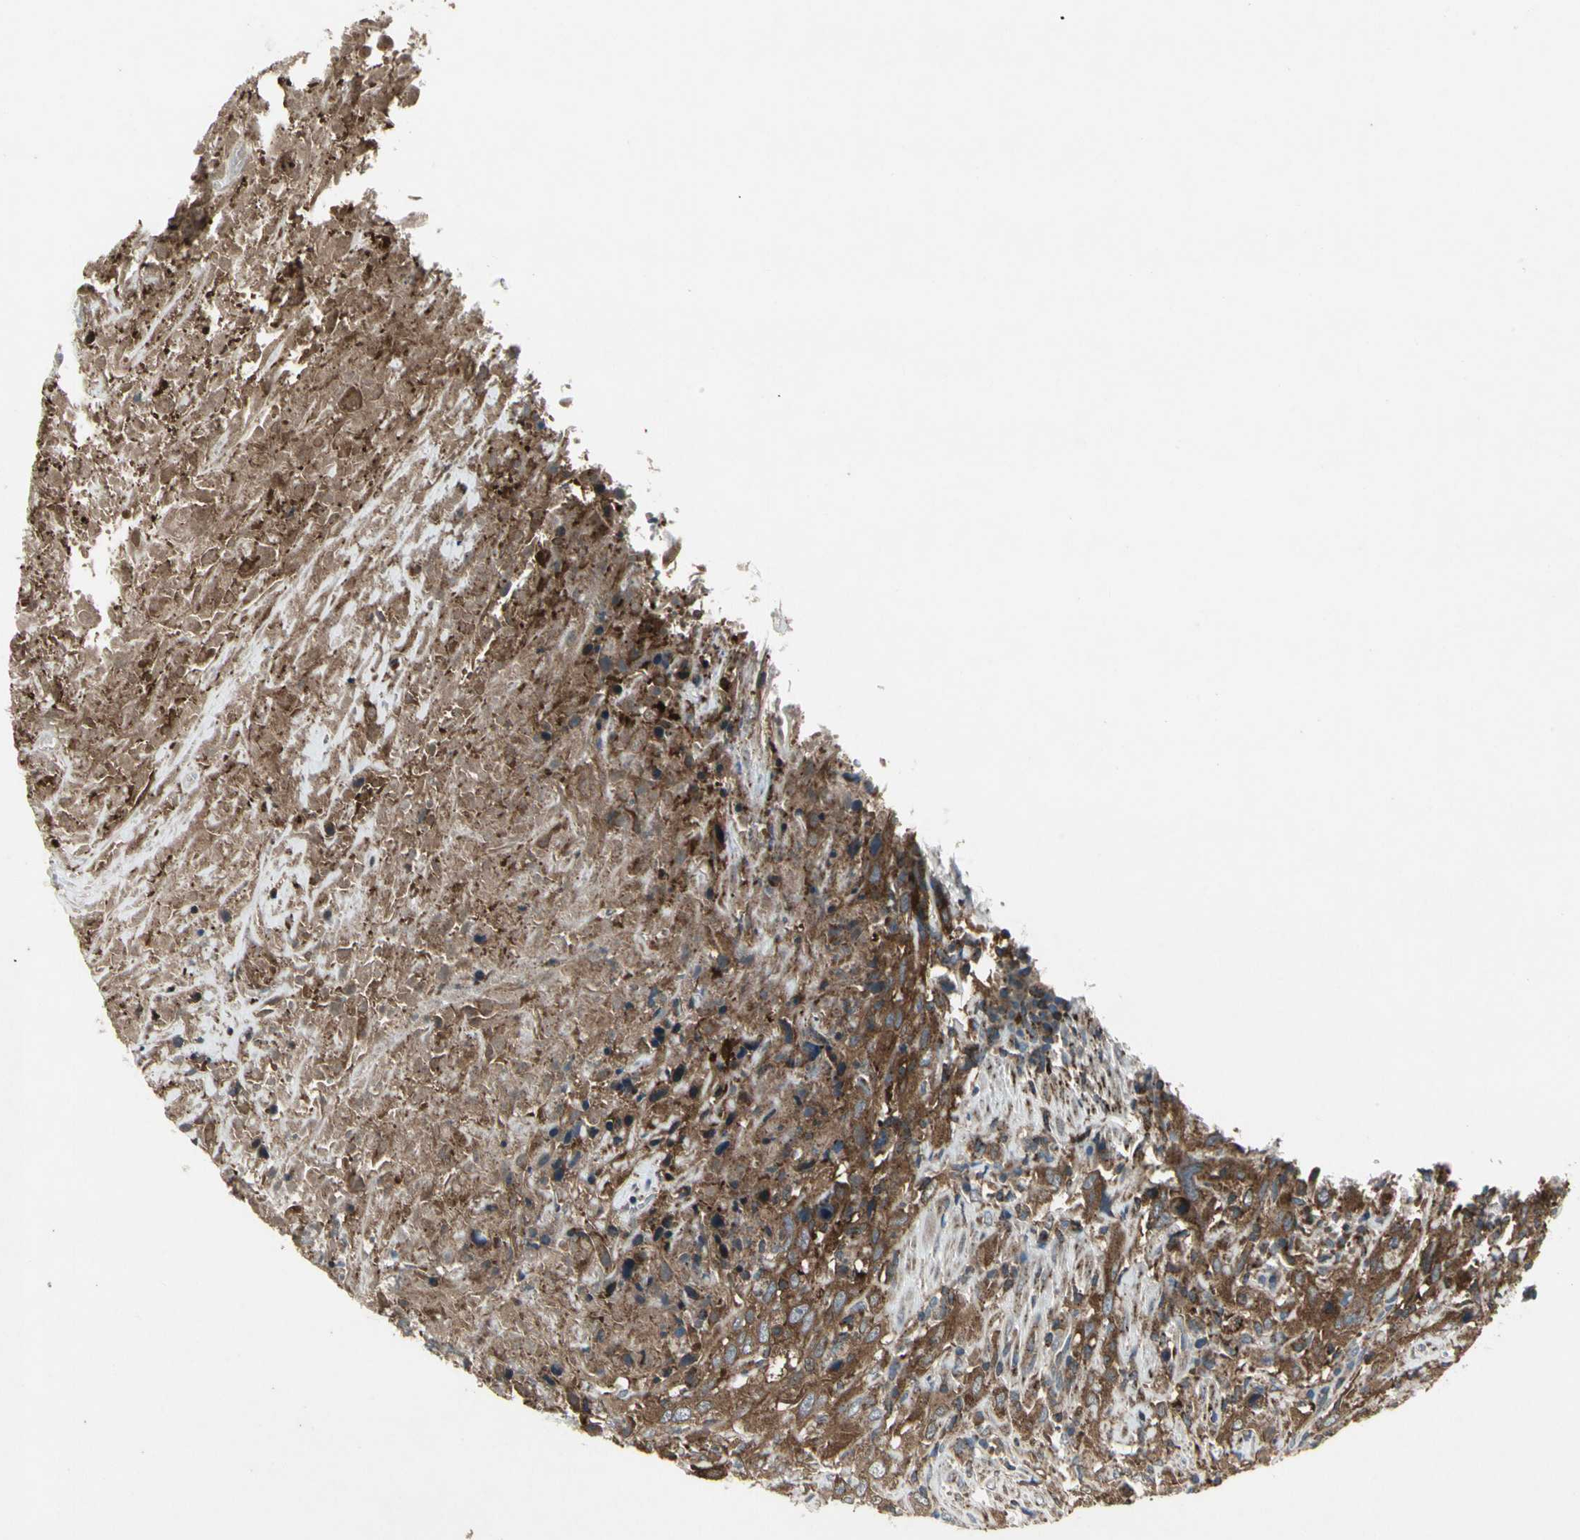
{"staining": {"intensity": "strong", "quantity": ">75%", "location": "cytoplasmic/membranous"}, "tissue": "urothelial cancer", "cell_type": "Tumor cells", "image_type": "cancer", "snomed": [{"axis": "morphology", "description": "Urothelial carcinoma, High grade"}, {"axis": "topography", "description": "Urinary bladder"}], "caption": "Urothelial cancer was stained to show a protein in brown. There is high levels of strong cytoplasmic/membranous staining in approximately >75% of tumor cells.", "gene": "NMI", "patient": {"sex": "male", "age": 61}}